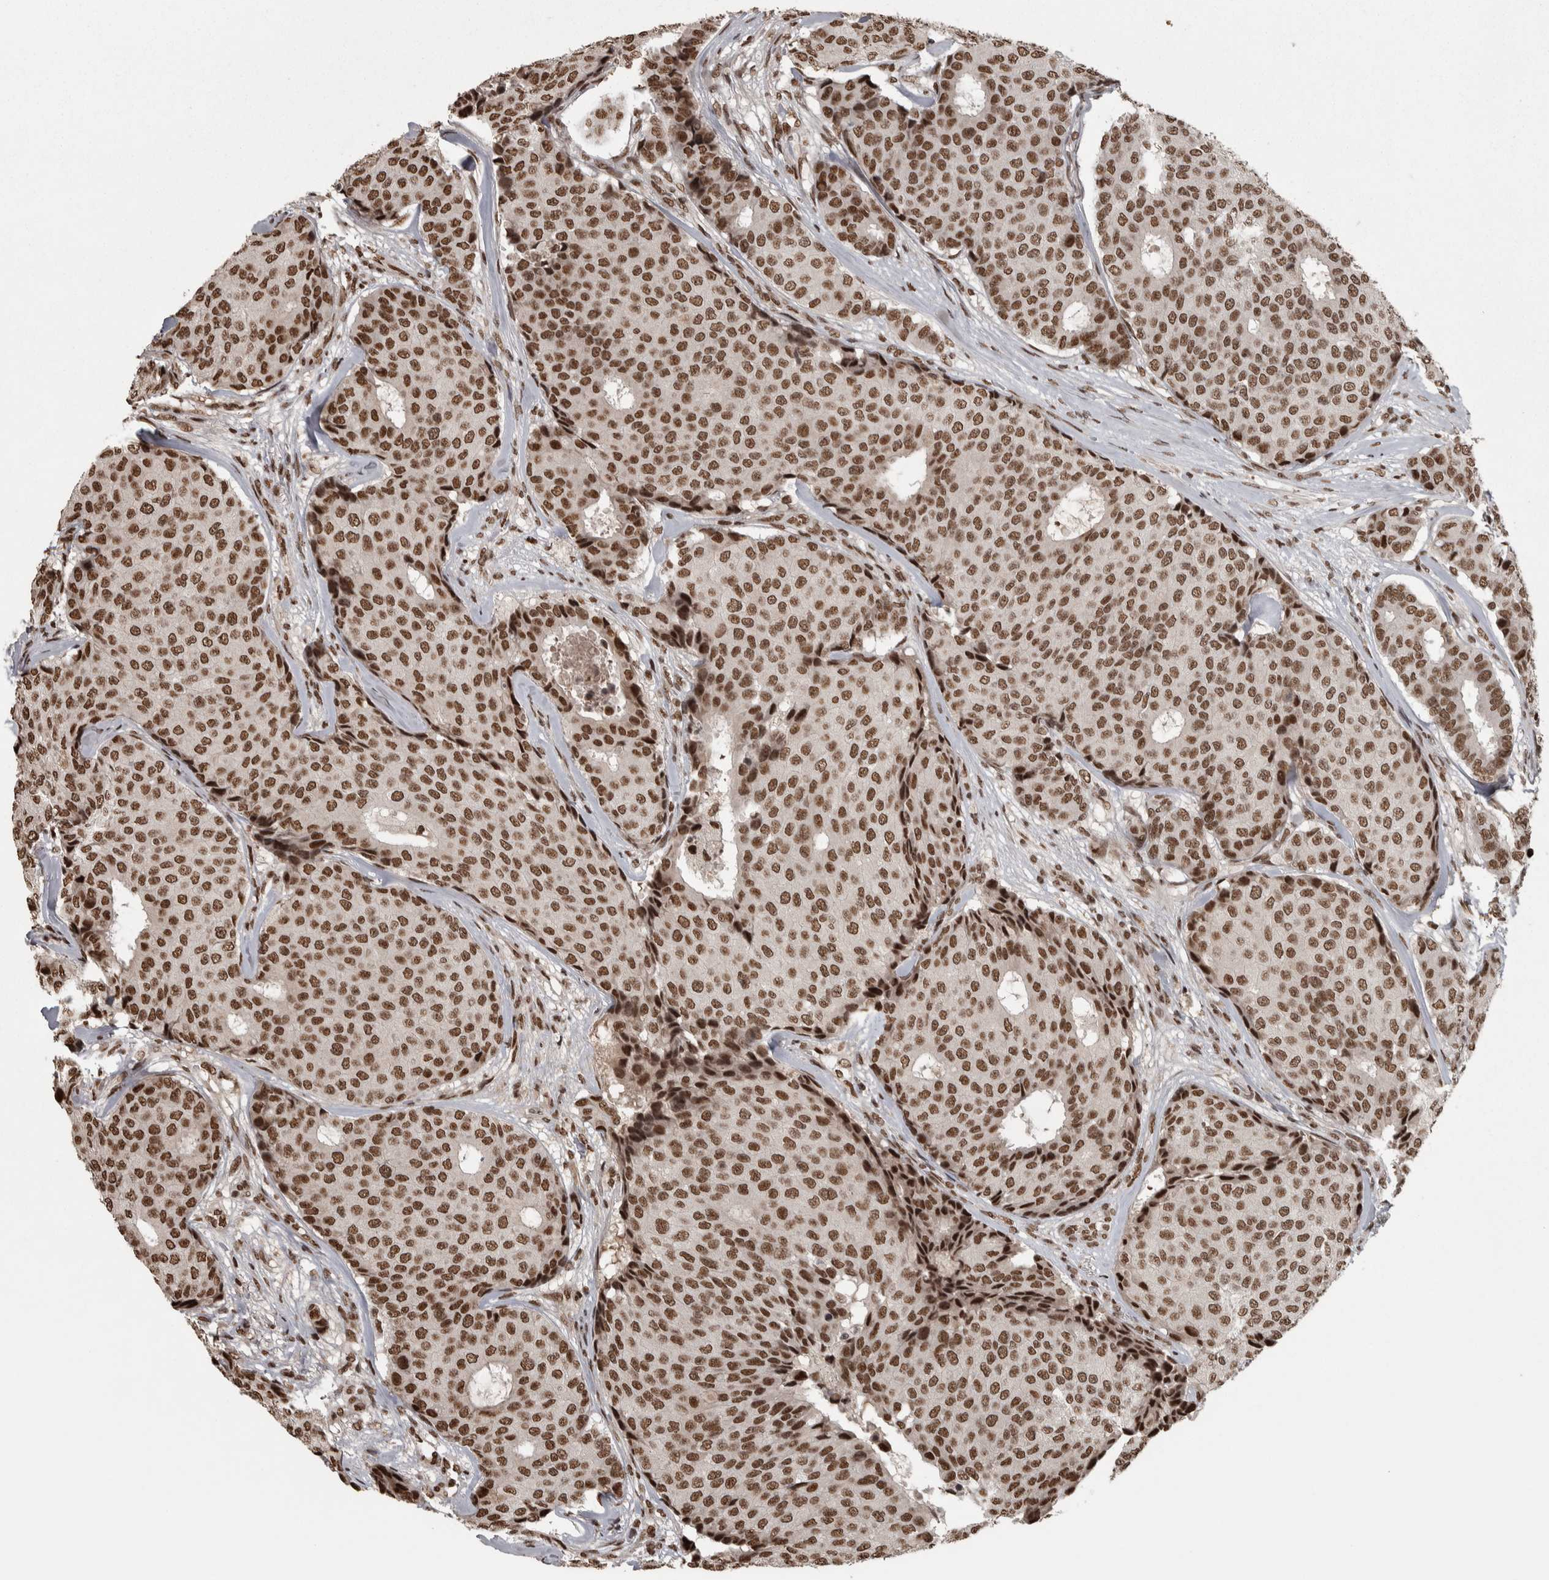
{"staining": {"intensity": "strong", "quantity": ">75%", "location": "nuclear"}, "tissue": "breast cancer", "cell_type": "Tumor cells", "image_type": "cancer", "snomed": [{"axis": "morphology", "description": "Duct carcinoma"}, {"axis": "topography", "description": "Breast"}], "caption": "Breast cancer (invasive ductal carcinoma) tissue reveals strong nuclear staining in approximately >75% of tumor cells", "gene": "ZFHX4", "patient": {"sex": "female", "age": 75}}